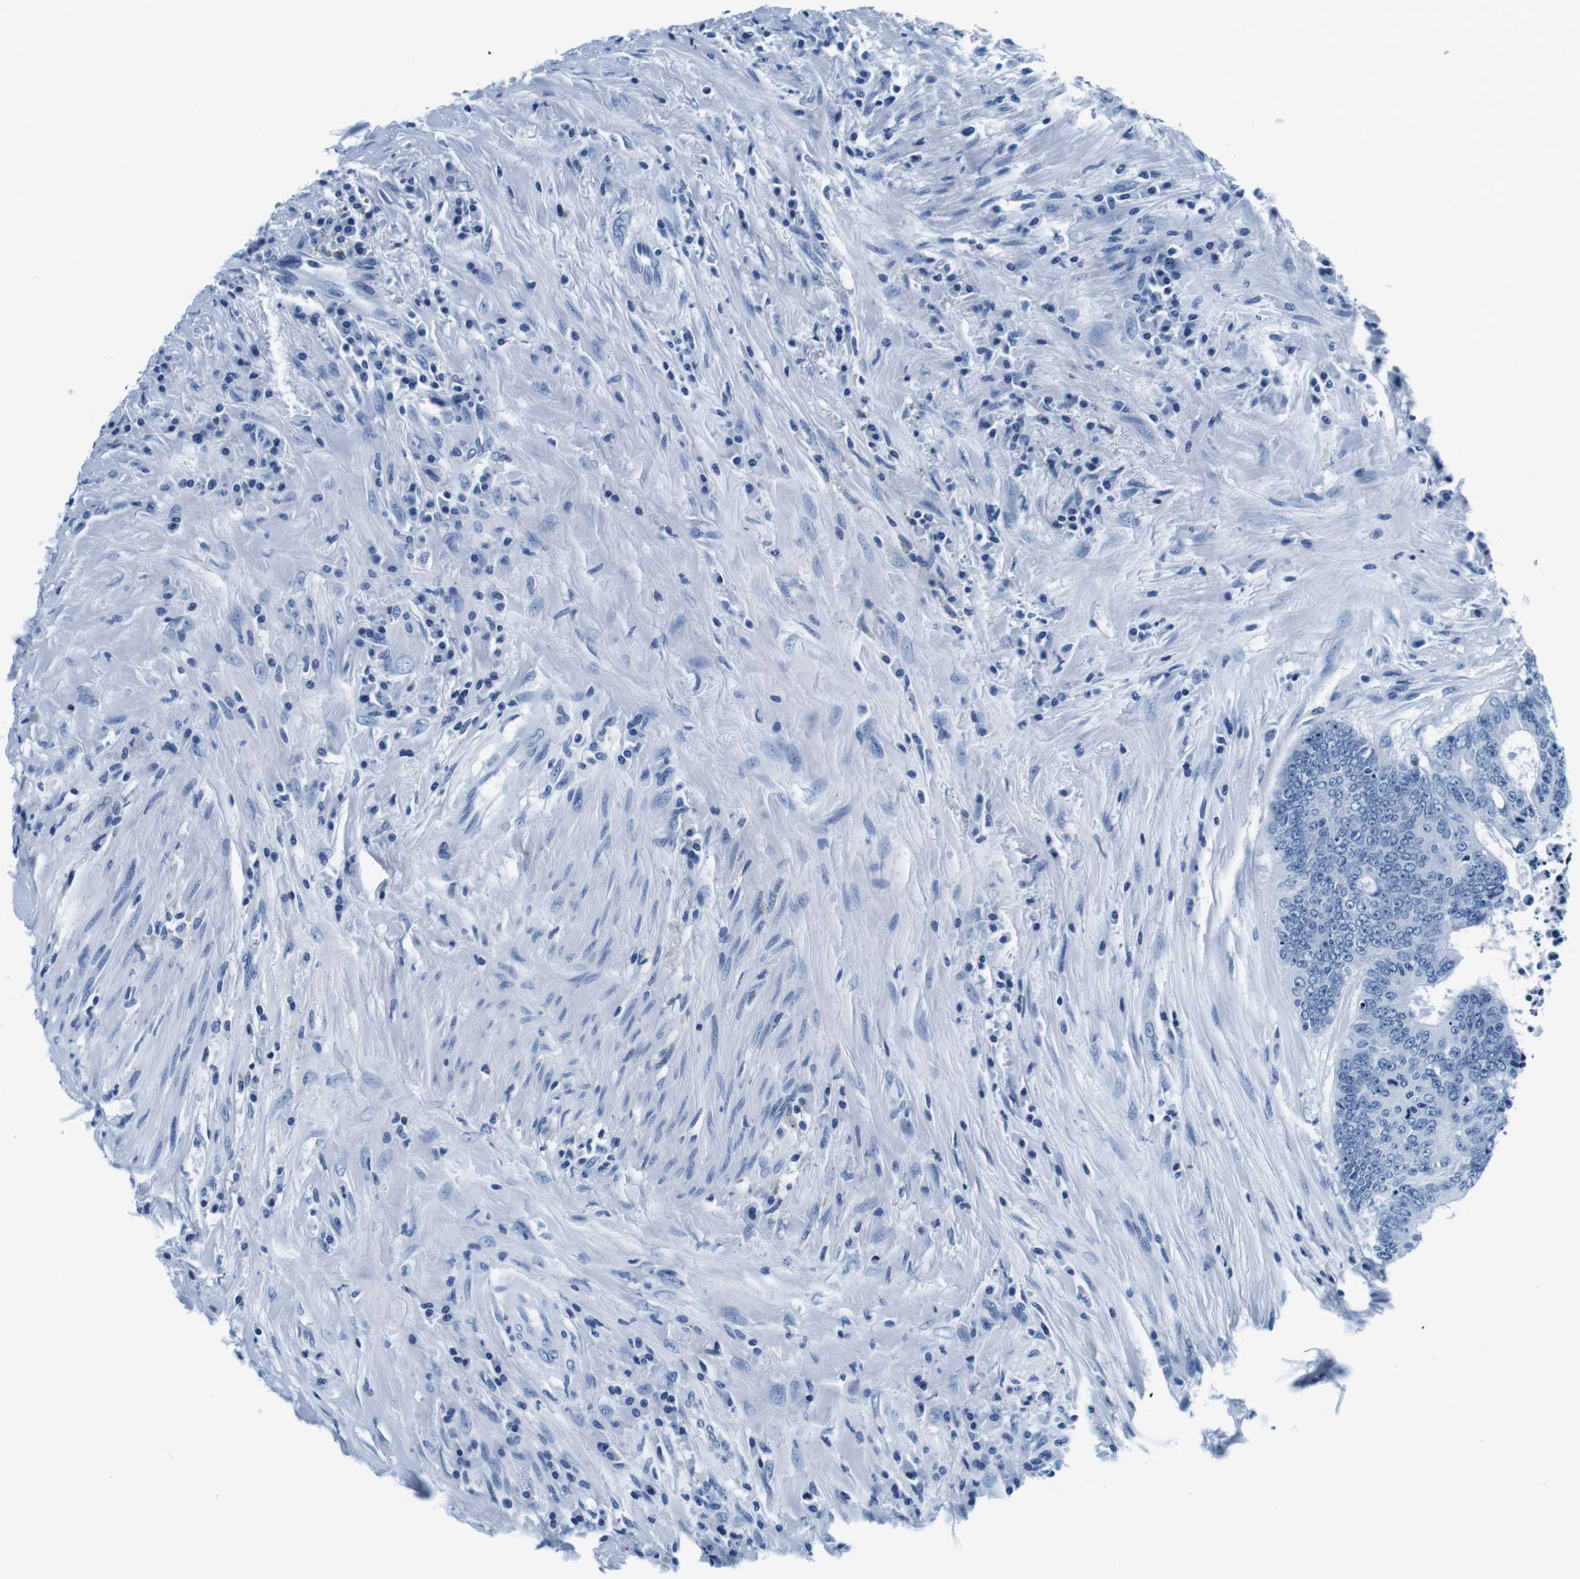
{"staining": {"intensity": "negative", "quantity": "none", "location": "none"}, "tissue": "colorectal cancer", "cell_type": "Tumor cells", "image_type": "cancer", "snomed": [{"axis": "morphology", "description": "Adenocarcinoma, NOS"}, {"axis": "topography", "description": "Rectum"}], "caption": "Image shows no protein staining in tumor cells of colorectal adenocarcinoma tissue.", "gene": "ELANE", "patient": {"sex": "male", "age": 72}}